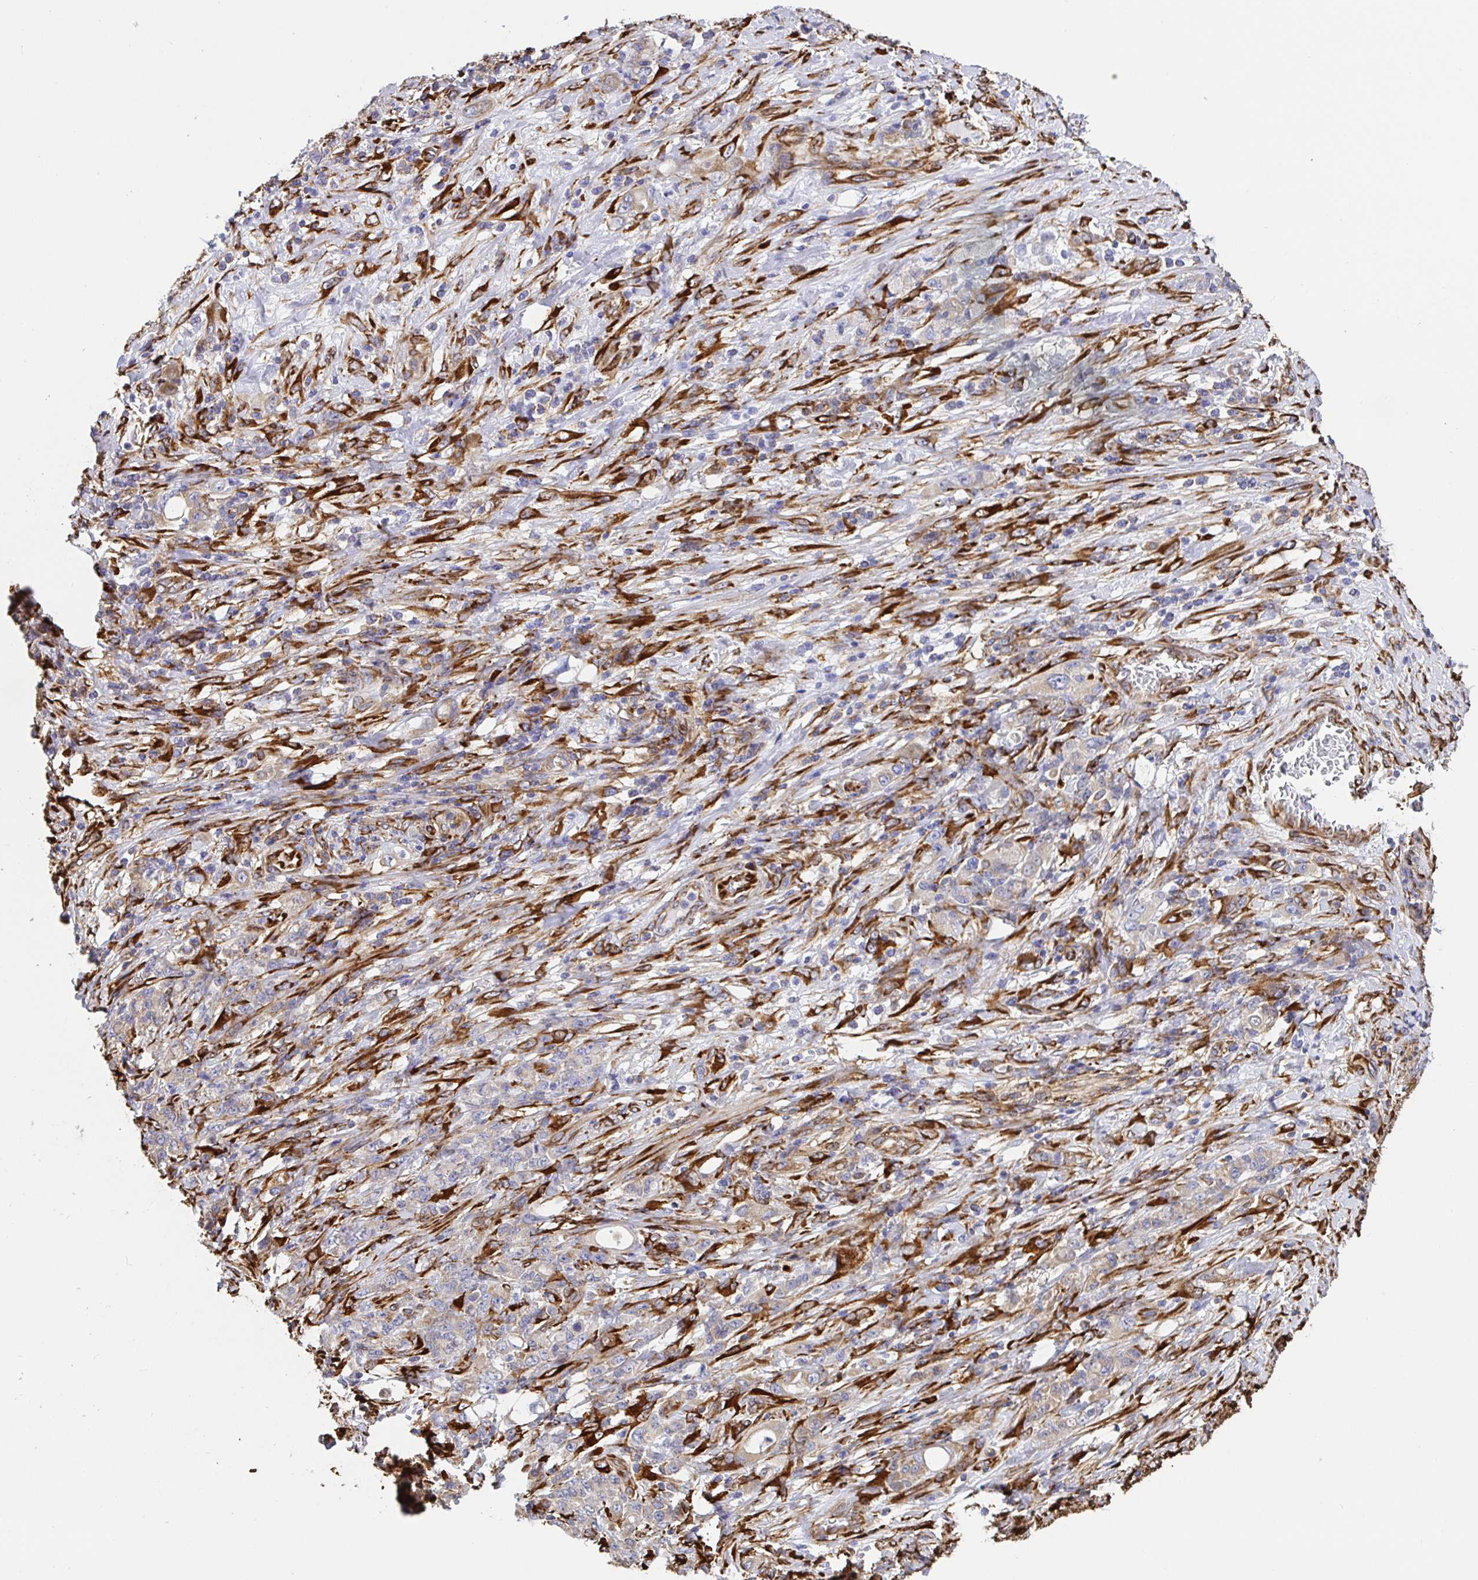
{"staining": {"intensity": "weak", "quantity": "25%-75%", "location": "cytoplasmic/membranous"}, "tissue": "stomach cancer", "cell_type": "Tumor cells", "image_type": "cancer", "snomed": [{"axis": "morphology", "description": "Adenocarcinoma, NOS"}, {"axis": "topography", "description": "Stomach"}], "caption": "Stomach cancer stained for a protein (brown) displays weak cytoplasmic/membranous positive staining in about 25%-75% of tumor cells.", "gene": "MAOA", "patient": {"sex": "female", "age": 79}}